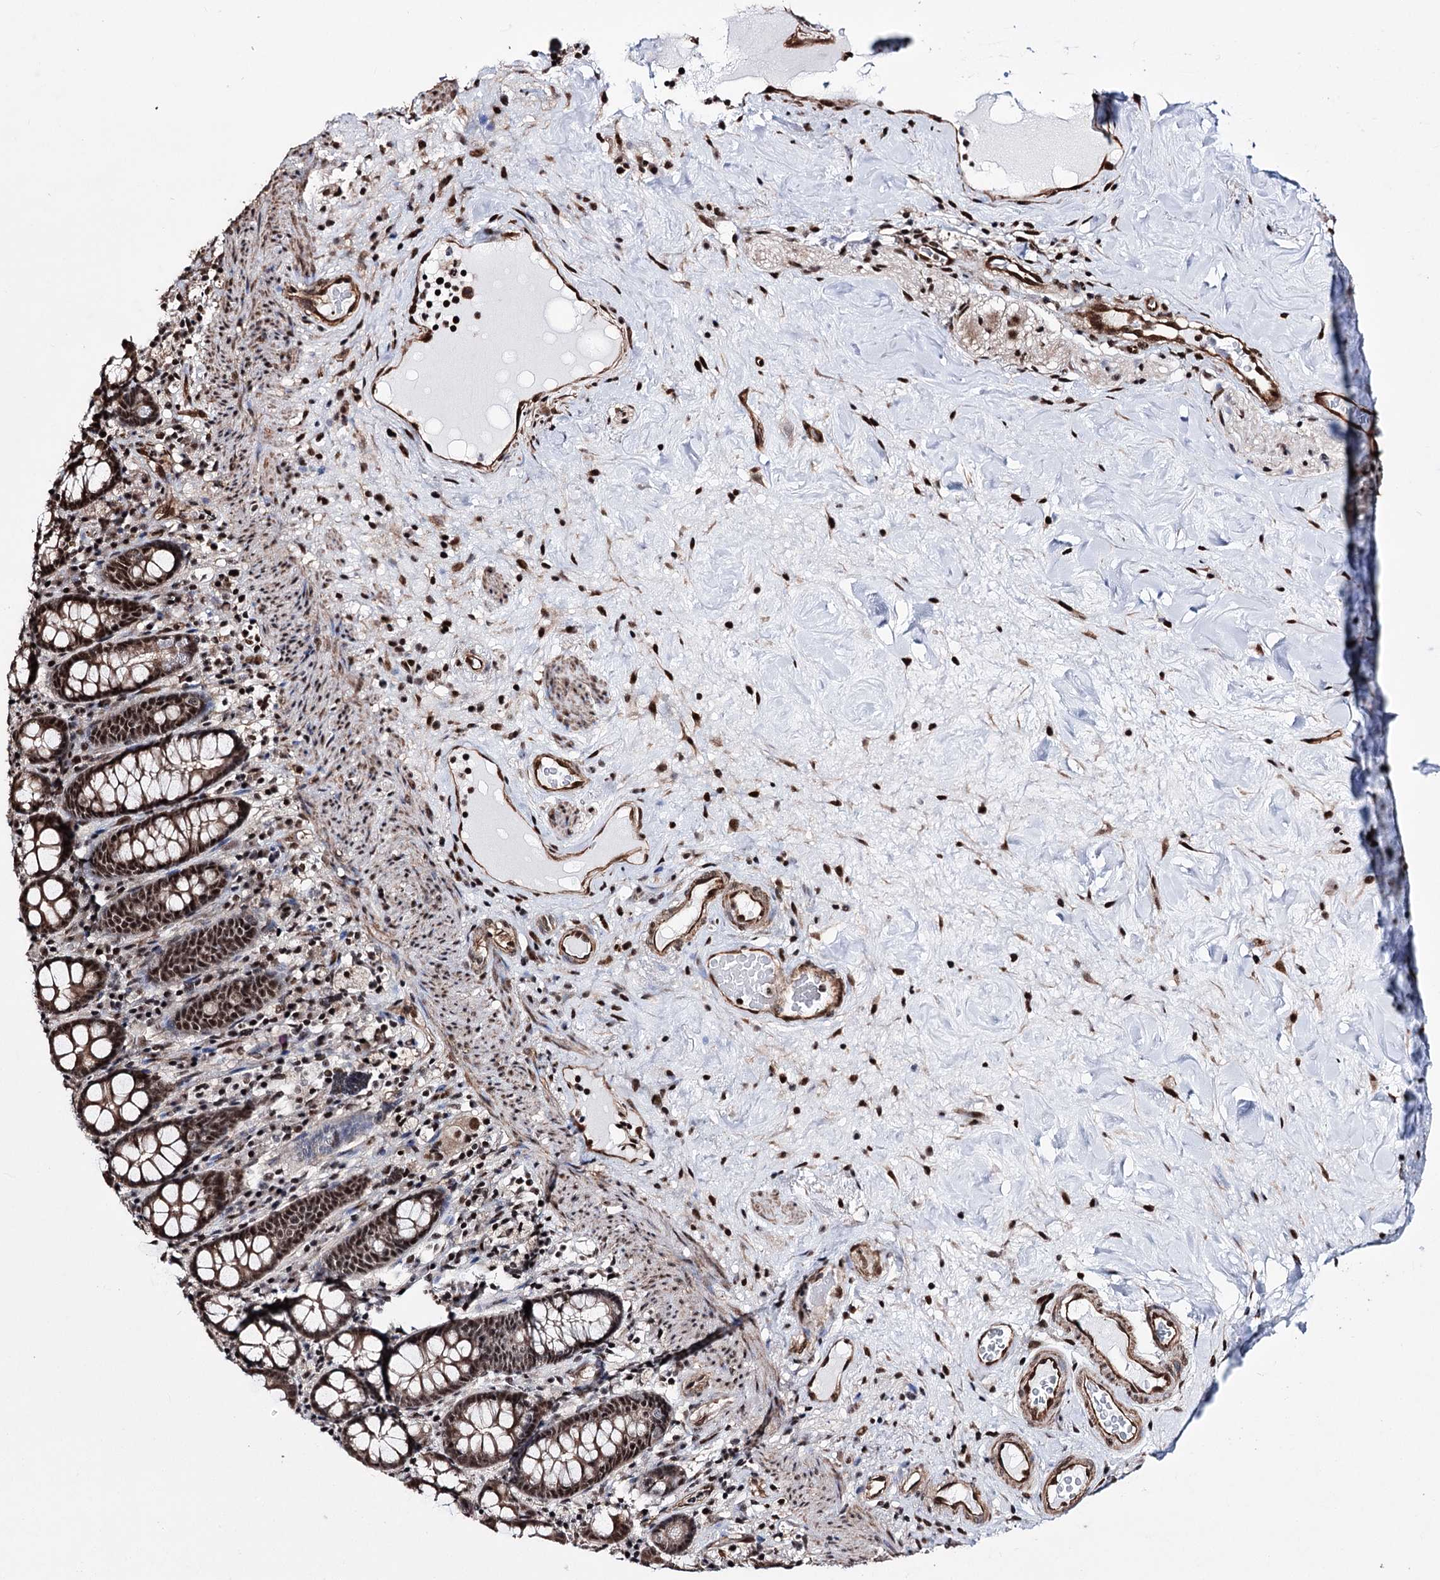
{"staining": {"intensity": "negative", "quantity": "none", "location": "none"}, "tissue": "colon", "cell_type": "Endothelial cells", "image_type": "normal", "snomed": [{"axis": "morphology", "description": "Normal tissue, NOS"}, {"axis": "topography", "description": "Colon"}], "caption": "Endothelial cells are negative for brown protein staining in benign colon. (Immunohistochemistry, brightfield microscopy, high magnification).", "gene": "CHMP7", "patient": {"sex": "female", "age": 79}}